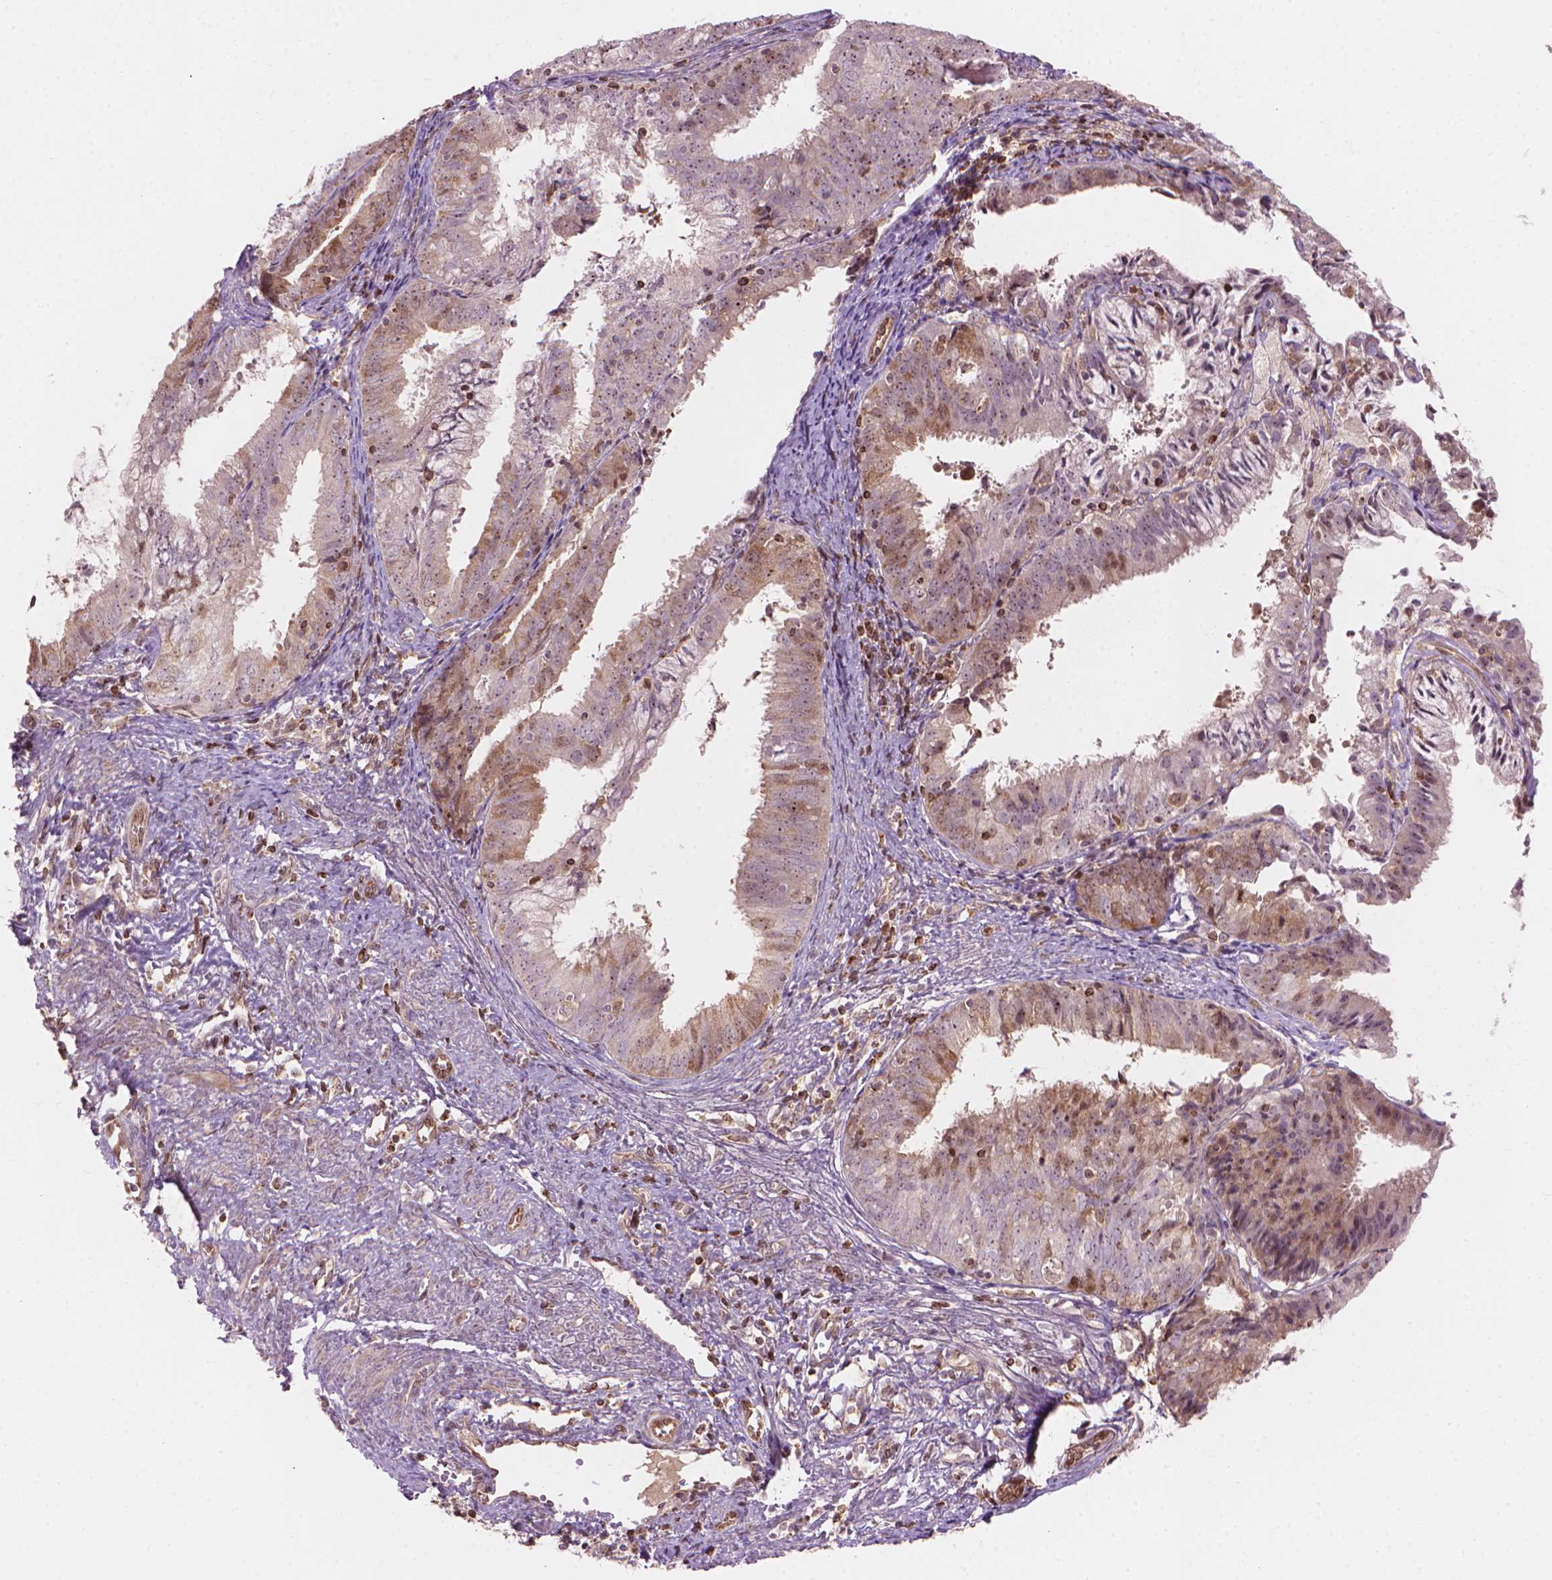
{"staining": {"intensity": "weak", "quantity": "25%-75%", "location": "cytoplasmic/membranous,nuclear"}, "tissue": "endometrial cancer", "cell_type": "Tumor cells", "image_type": "cancer", "snomed": [{"axis": "morphology", "description": "Adenocarcinoma, NOS"}, {"axis": "topography", "description": "Endometrium"}], "caption": "Protein analysis of adenocarcinoma (endometrial) tissue demonstrates weak cytoplasmic/membranous and nuclear staining in about 25%-75% of tumor cells.", "gene": "SMC2", "patient": {"sex": "female", "age": 57}}